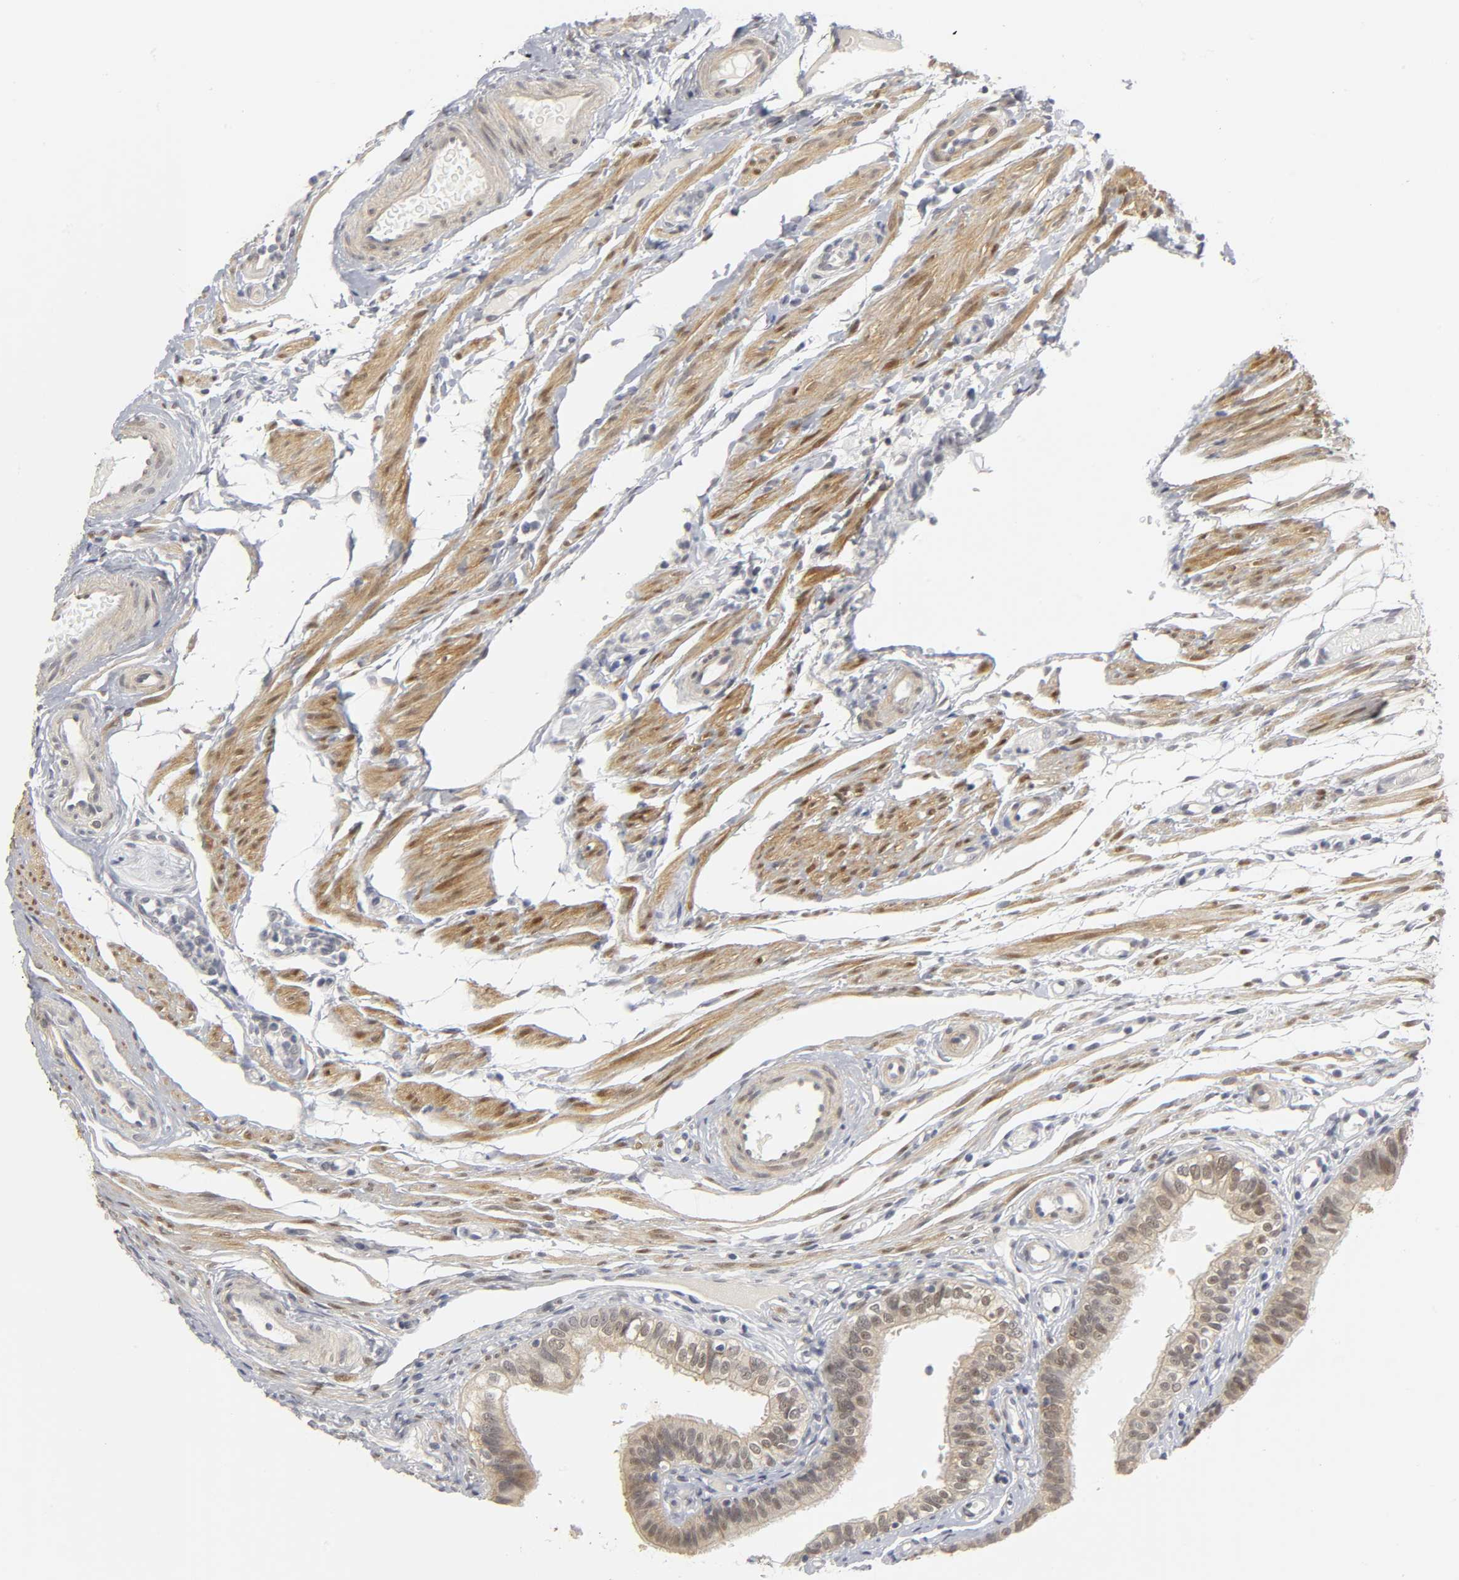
{"staining": {"intensity": "weak", "quantity": "25%-75%", "location": "cytoplasmic/membranous,nuclear"}, "tissue": "fallopian tube", "cell_type": "Glandular cells", "image_type": "normal", "snomed": [{"axis": "morphology", "description": "Normal tissue, NOS"}, {"axis": "morphology", "description": "Dermoid, NOS"}, {"axis": "topography", "description": "Fallopian tube"}], "caption": "This histopathology image reveals benign fallopian tube stained with immunohistochemistry (IHC) to label a protein in brown. The cytoplasmic/membranous,nuclear of glandular cells show weak positivity for the protein. Nuclei are counter-stained blue.", "gene": "PDLIM3", "patient": {"sex": "female", "age": 33}}